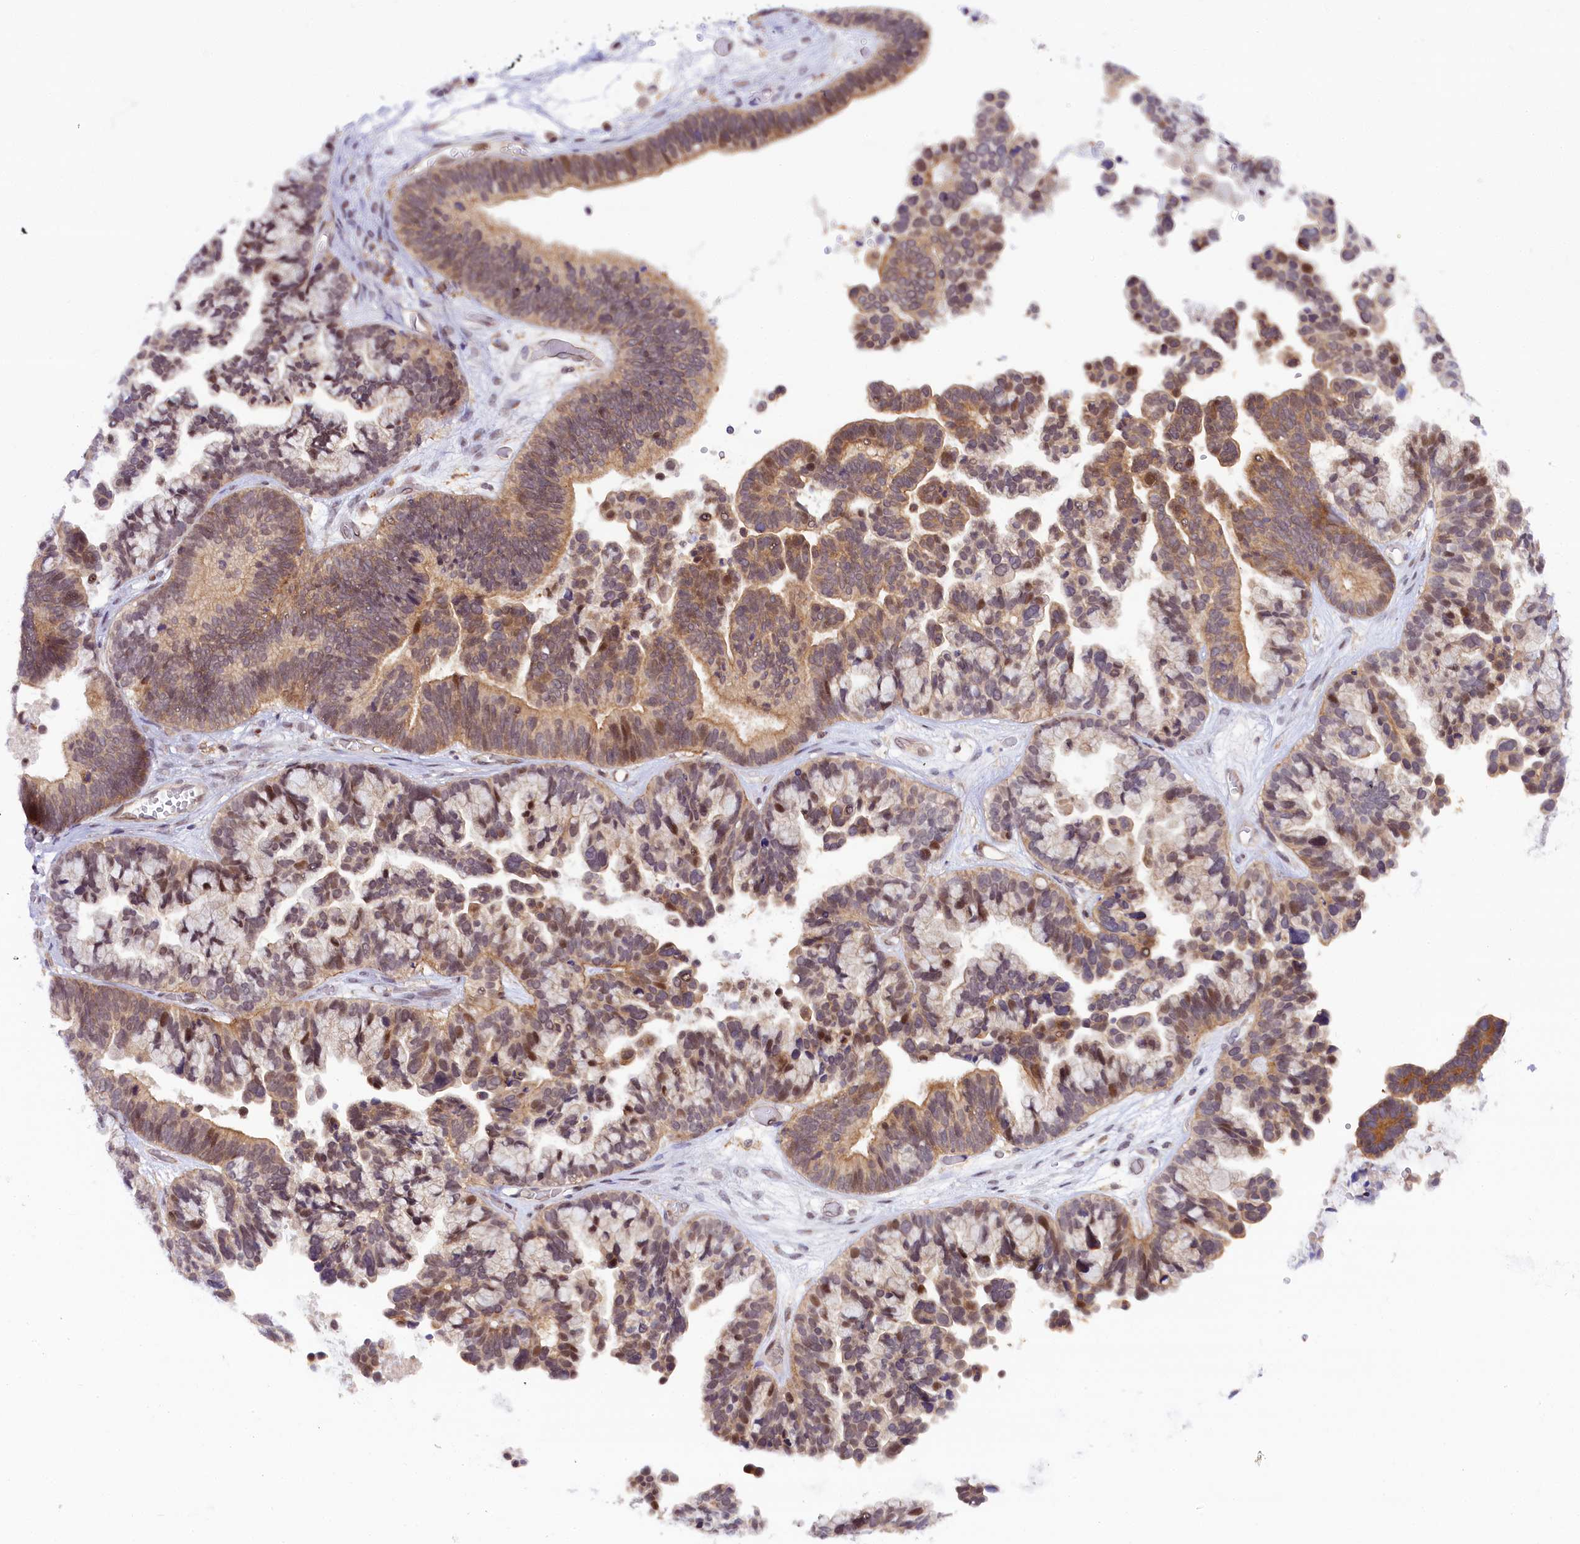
{"staining": {"intensity": "moderate", "quantity": ">75%", "location": "cytoplasmic/membranous,nuclear"}, "tissue": "ovarian cancer", "cell_type": "Tumor cells", "image_type": "cancer", "snomed": [{"axis": "morphology", "description": "Cystadenocarcinoma, serous, NOS"}, {"axis": "topography", "description": "Ovary"}], "caption": "This micrograph exhibits serous cystadenocarcinoma (ovarian) stained with immunohistochemistry to label a protein in brown. The cytoplasmic/membranous and nuclear of tumor cells show moderate positivity for the protein. Nuclei are counter-stained blue.", "gene": "FCHO1", "patient": {"sex": "female", "age": 56}}